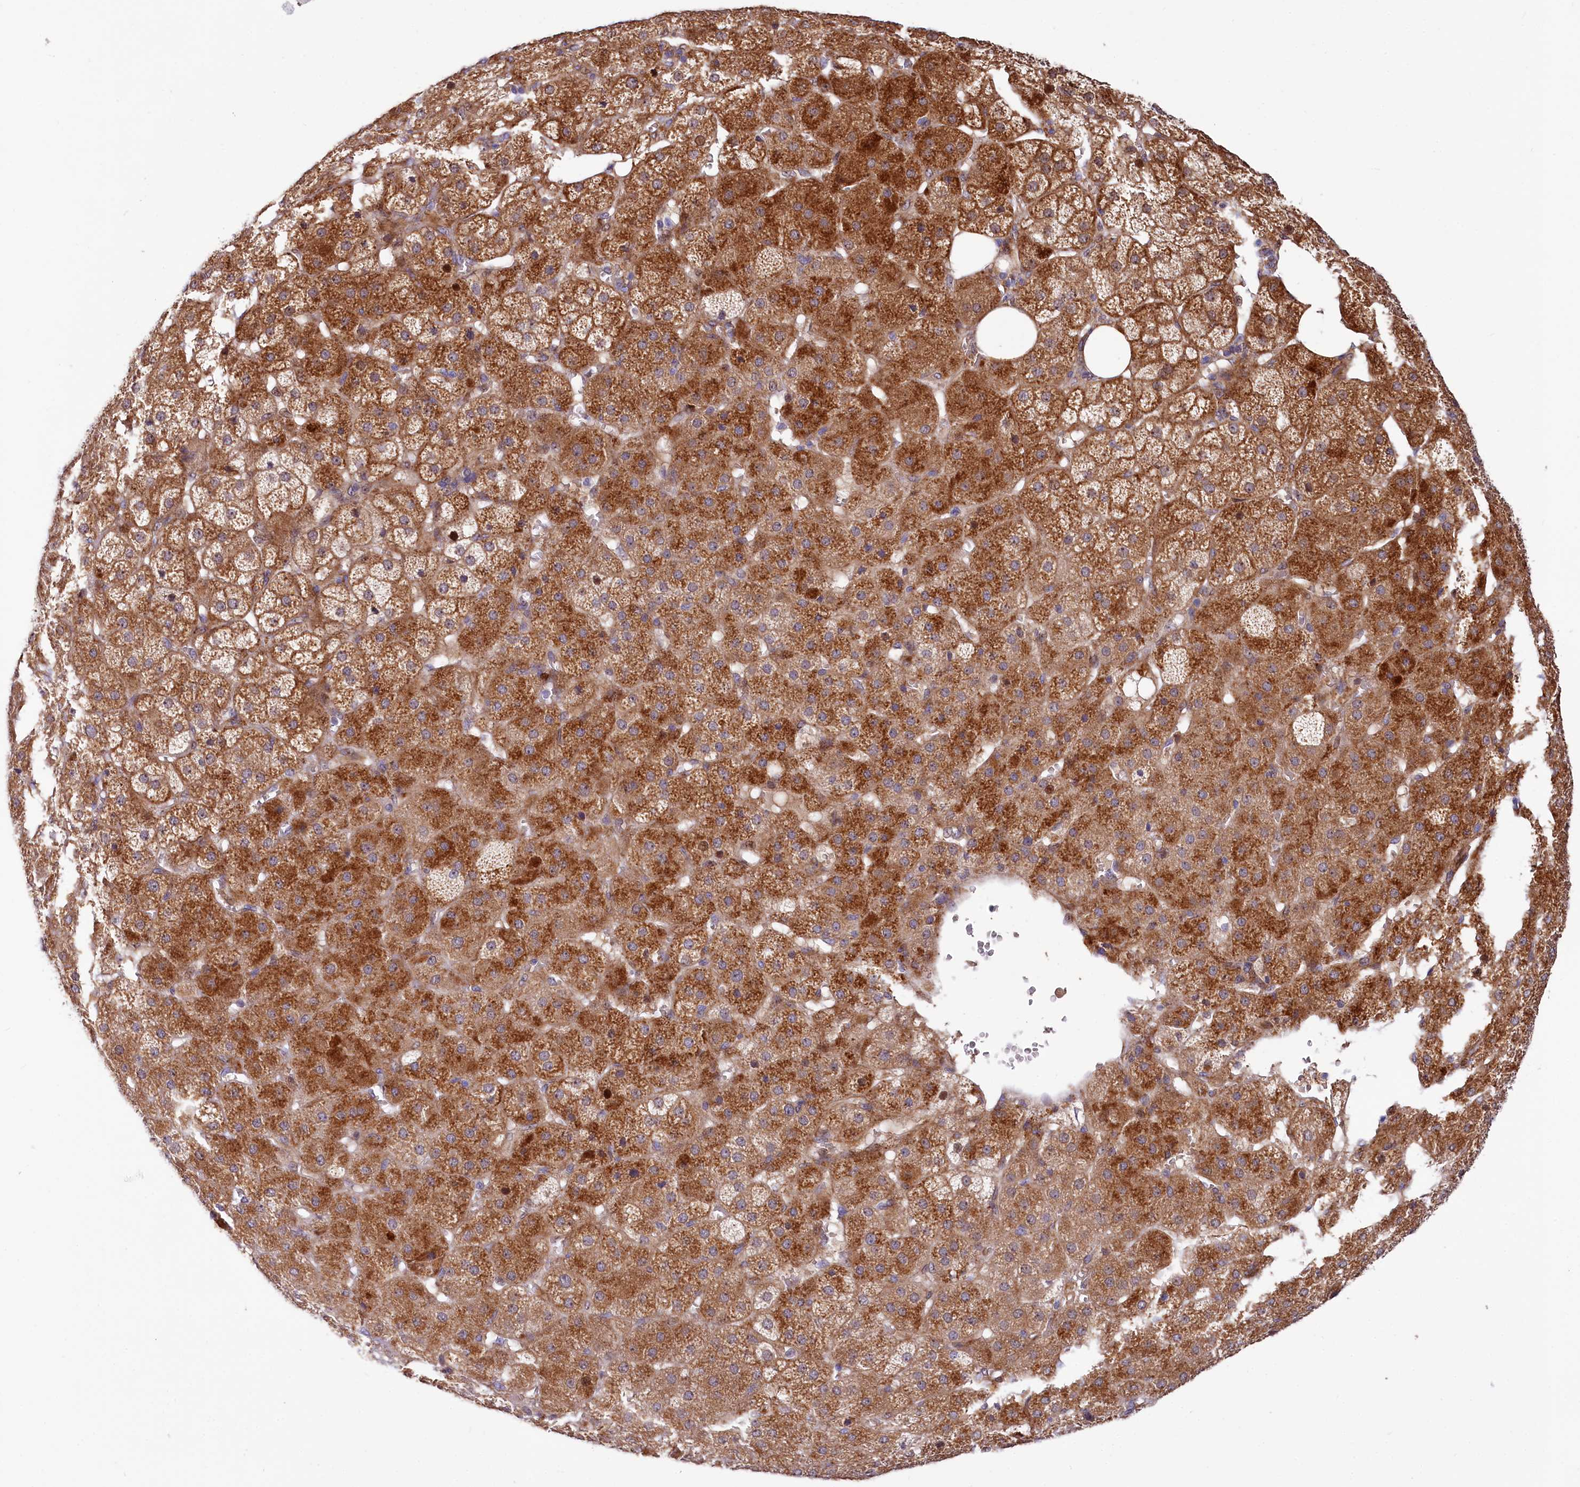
{"staining": {"intensity": "strong", "quantity": "25%-75%", "location": "cytoplasmic/membranous,nuclear"}, "tissue": "adrenal gland", "cell_type": "Glandular cells", "image_type": "normal", "snomed": [{"axis": "morphology", "description": "Normal tissue, NOS"}, {"axis": "topography", "description": "Adrenal gland"}], "caption": "DAB immunohistochemical staining of unremarkable human adrenal gland demonstrates strong cytoplasmic/membranous,nuclear protein positivity in approximately 25%-75% of glandular cells.", "gene": "PDZRN3", "patient": {"sex": "female", "age": 57}}